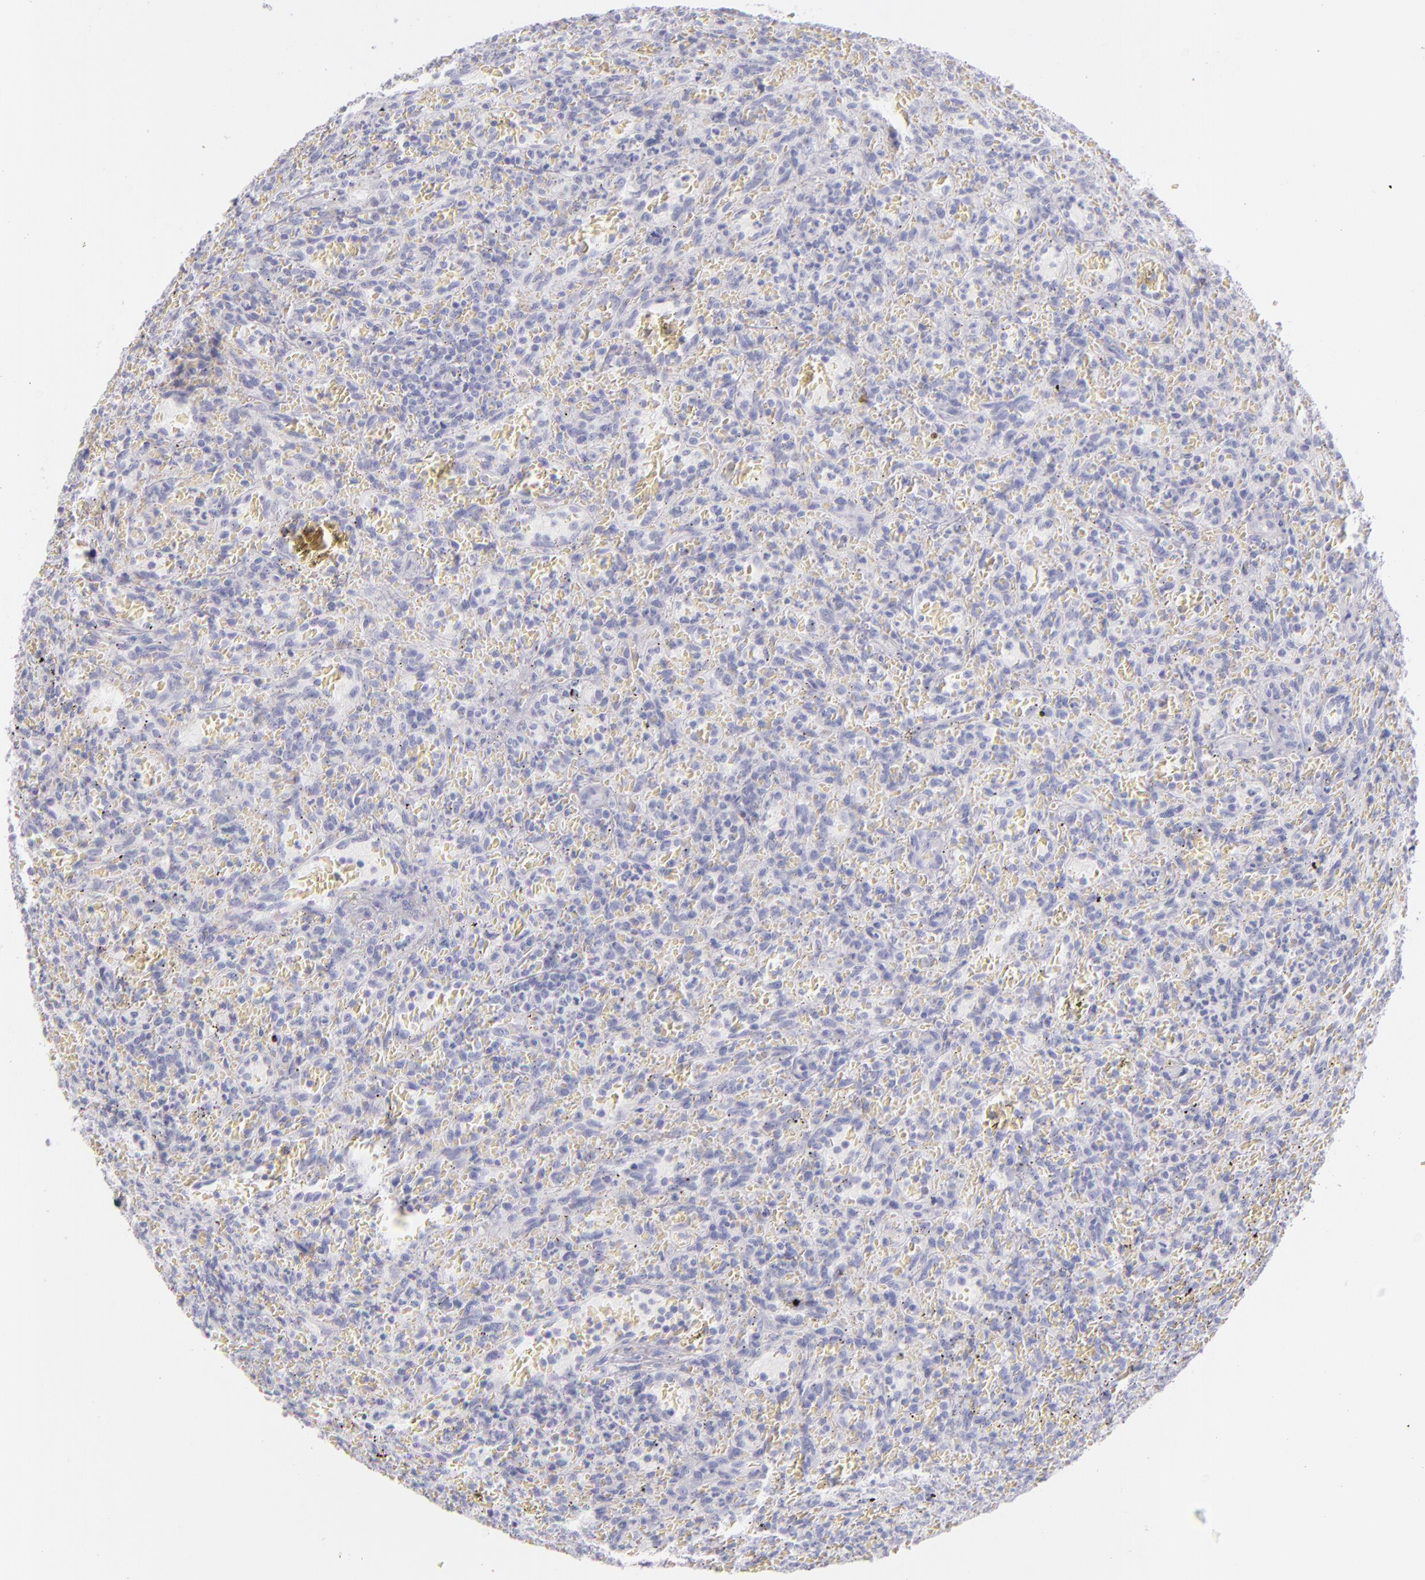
{"staining": {"intensity": "negative", "quantity": "none", "location": "none"}, "tissue": "lymphoma", "cell_type": "Tumor cells", "image_type": "cancer", "snomed": [{"axis": "morphology", "description": "Malignant lymphoma, non-Hodgkin's type, Low grade"}, {"axis": "topography", "description": "Spleen"}], "caption": "The photomicrograph shows no significant staining in tumor cells of lymphoma. The staining was performed using DAB (3,3'-diaminobenzidine) to visualize the protein expression in brown, while the nuclei were stained in blue with hematoxylin (Magnification: 20x).", "gene": "TPSD1", "patient": {"sex": "female", "age": 64}}